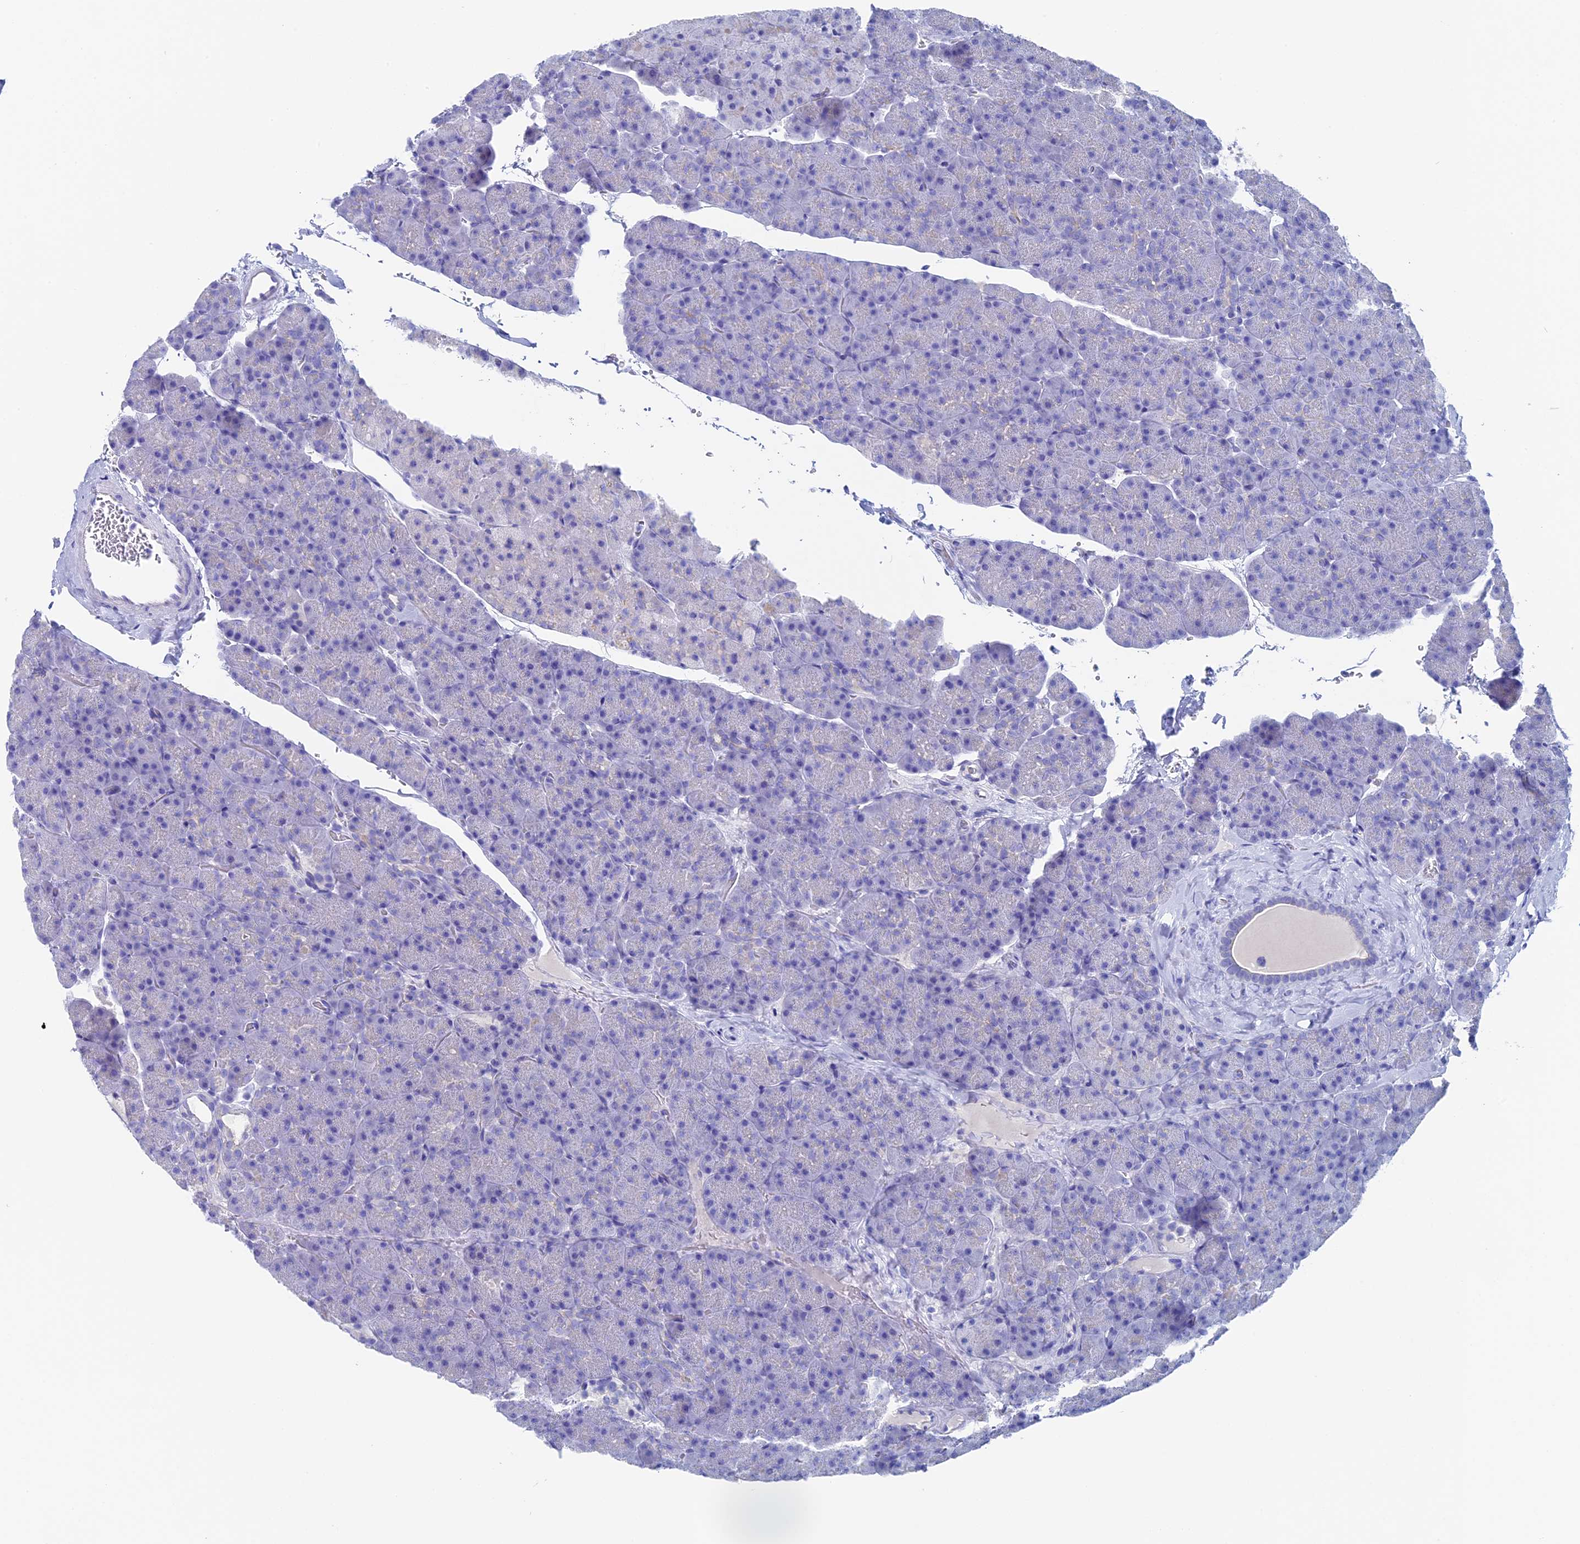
{"staining": {"intensity": "negative", "quantity": "none", "location": "none"}, "tissue": "pancreas", "cell_type": "Exocrine glandular cells", "image_type": "normal", "snomed": [{"axis": "morphology", "description": "Normal tissue, NOS"}, {"axis": "topography", "description": "Pancreas"}], "caption": "A histopathology image of pancreas stained for a protein demonstrates no brown staining in exocrine glandular cells.", "gene": "UNC119", "patient": {"sex": "male", "age": 36}}